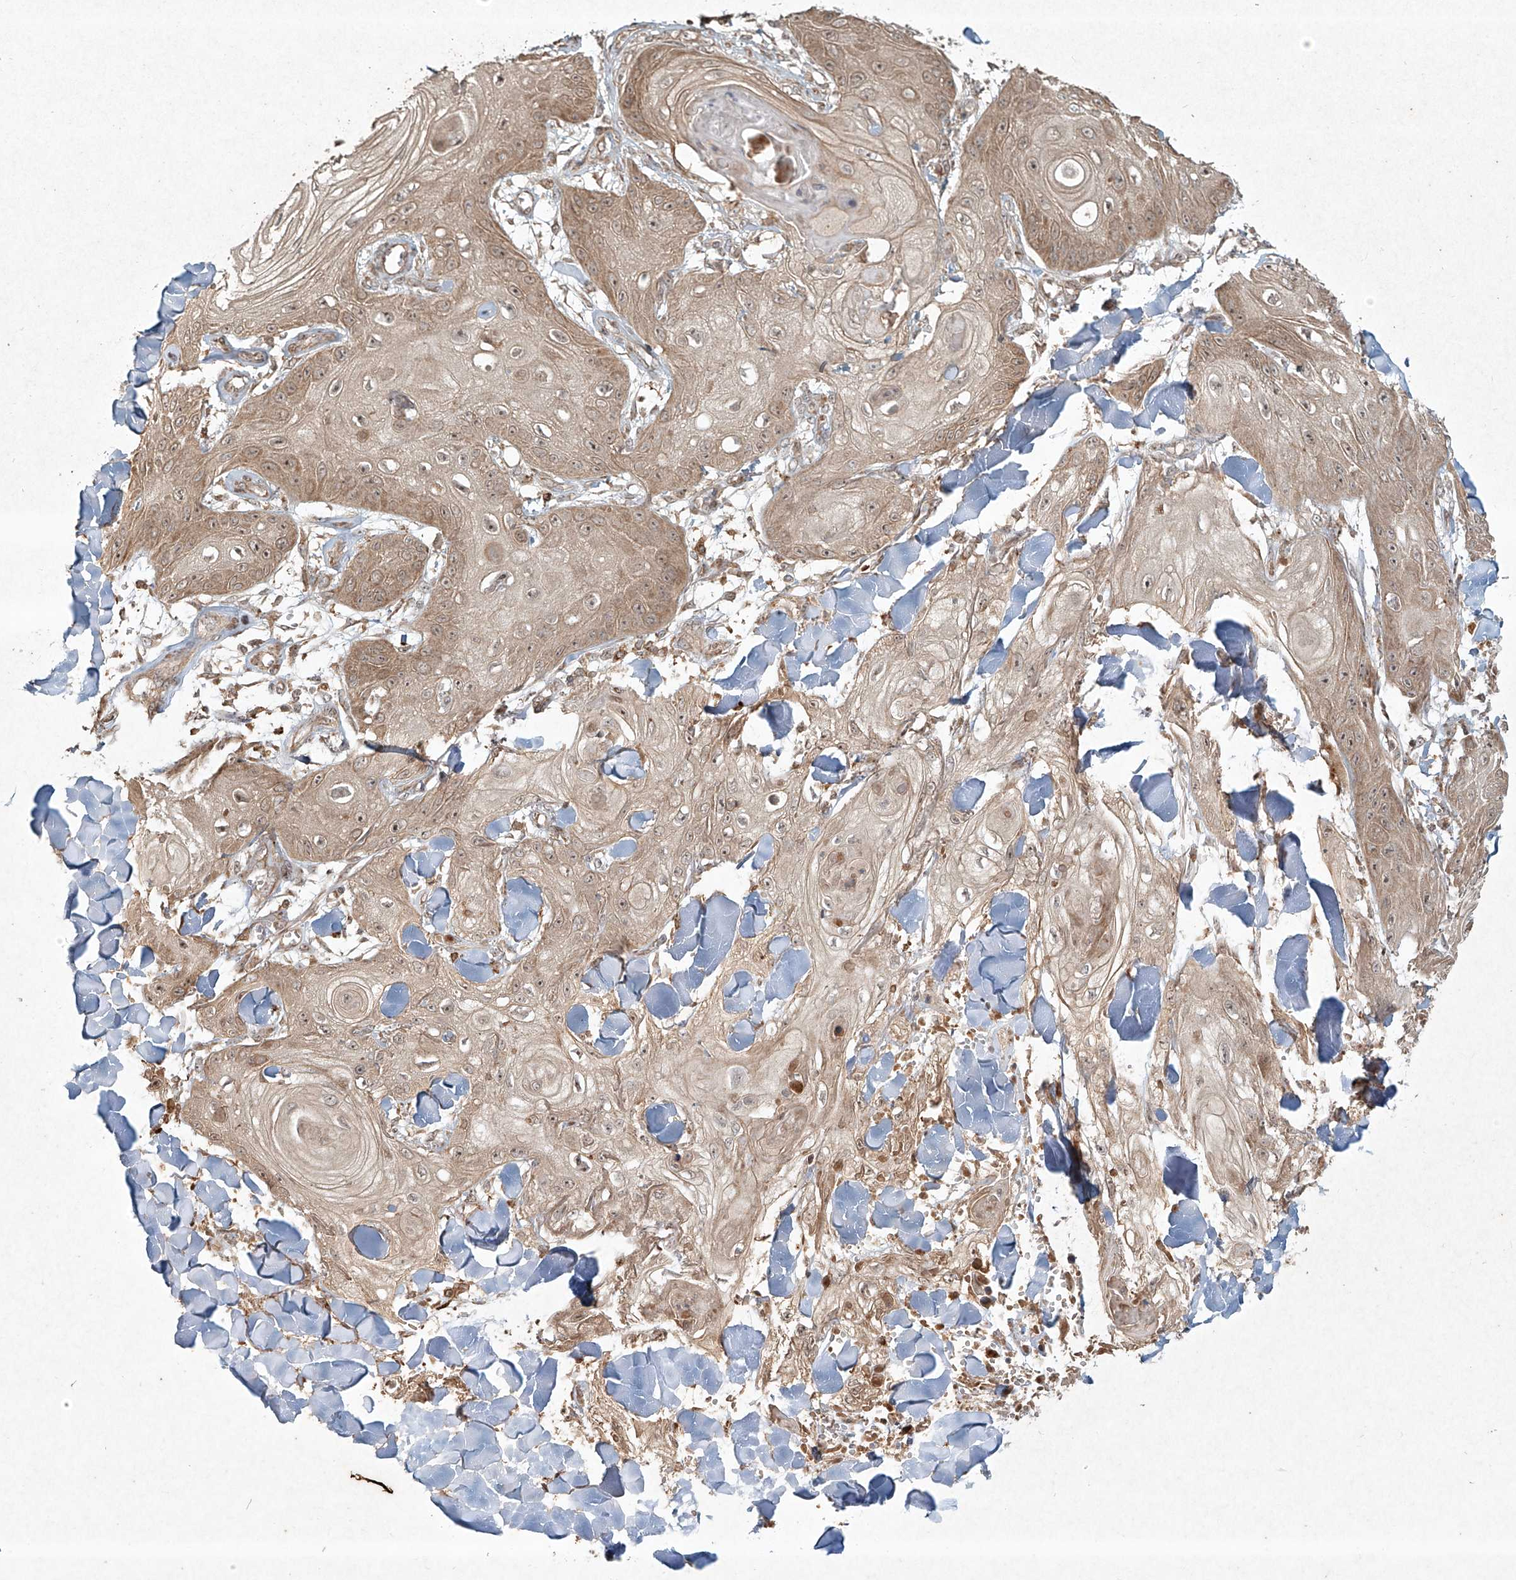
{"staining": {"intensity": "weak", "quantity": "25%-75%", "location": "cytoplasmic/membranous,nuclear"}, "tissue": "skin cancer", "cell_type": "Tumor cells", "image_type": "cancer", "snomed": [{"axis": "morphology", "description": "Squamous cell carcinoma, NOS"}, {"axis": "topography", "description": "Skin"}], "caption": "The image displays immunohistochemical staining of skin cancer. There is weak cytoplasmic/membranous and nuclear staining is appreciated in about 25%-75% of tumor cells.", "gene": "CYYR1", "patient": {"sex": "male", "age": 74}}